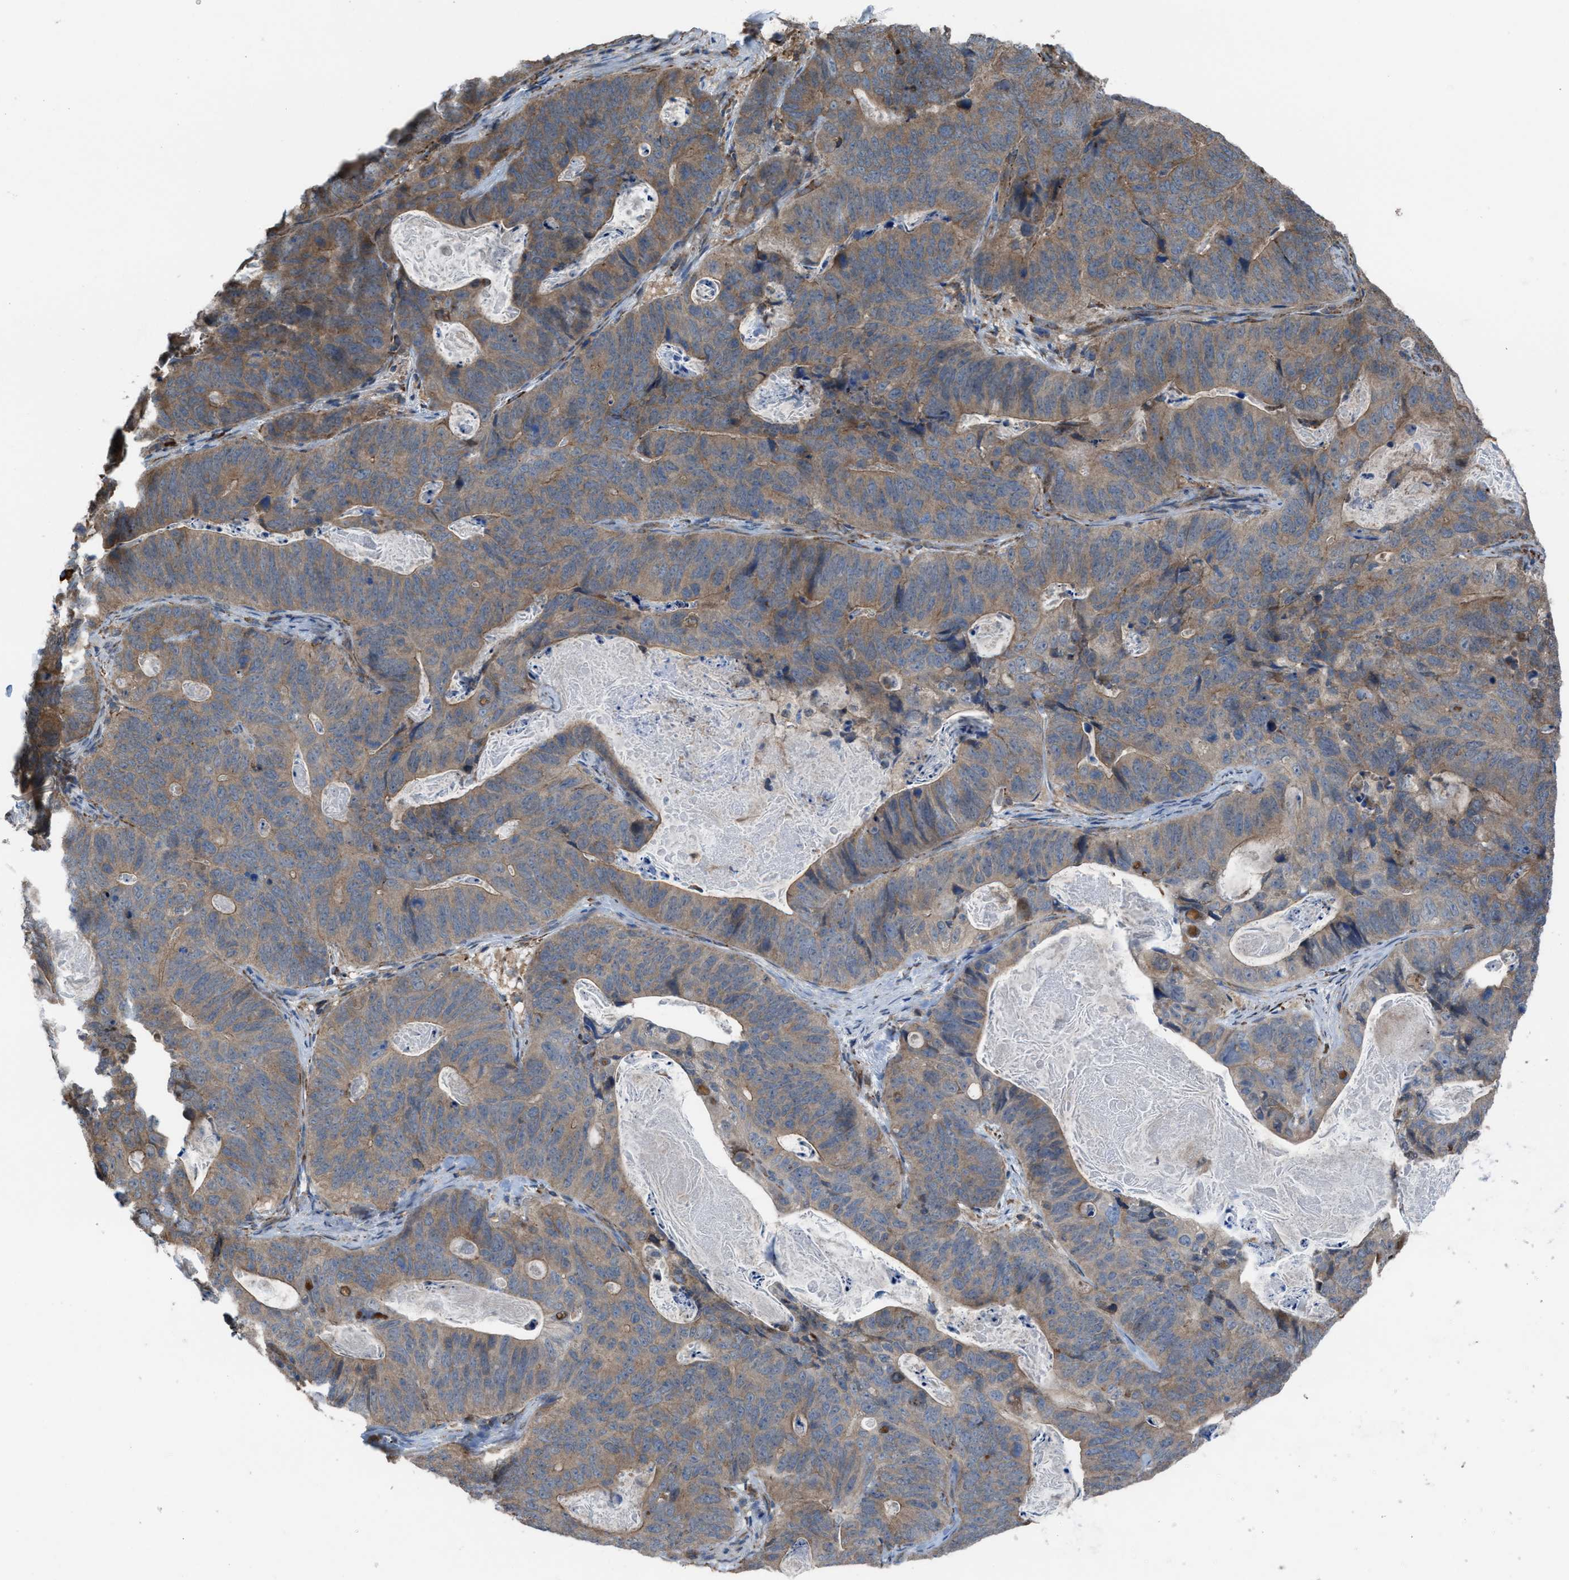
{"staining": {"intensity": "moderate", "quantity": ">75%", "location": "cytoplasmic/membranous"}, "tissue": "stomach cancer", "cell_type": "Tumor cells", "image_type": "cancer", "snomed": [{"axis": "morphology", "description": "Normal tissue, NOS"}, {"axis": "morphology", "description": "Adenocarcinoma, NOS"}, {"axis": "topography", "description": "Stomach"}], "caption": "IHC staining of adenocarcinoma (stomach), which demonstrates medium levels of moderate cytoplasmic/membranous expression in approximately >75% of tumor cells indicating moderate cytoplasmic/membranous protein positivity. The staining was performed using DAB (brown) for protein detection and nuclei were counterstained in hematoxylin (blue).", "gene": "PLAA", "patient": {"sex": "female", "age": 89}}